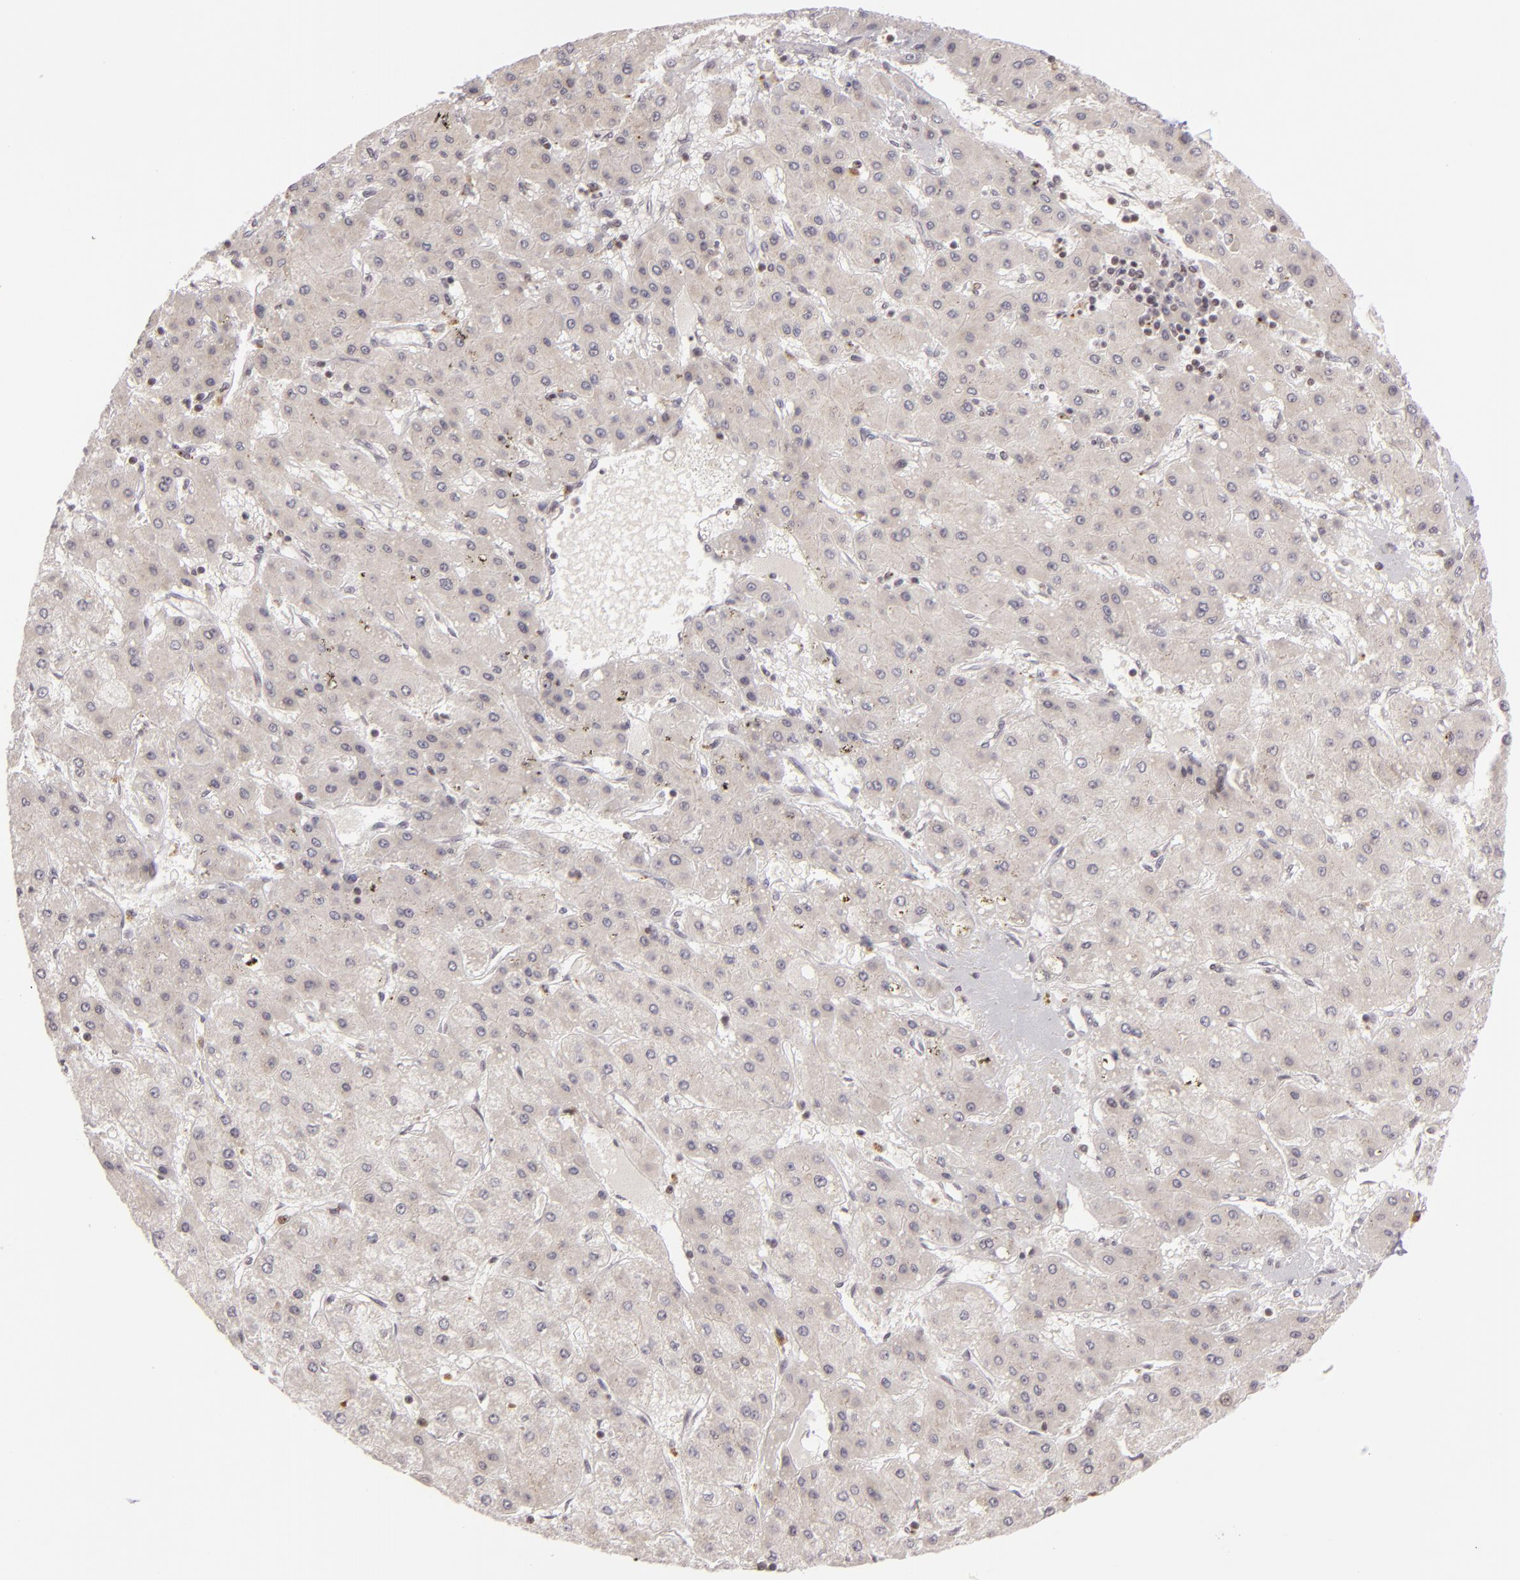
{"staining": {"intensity": "negative", "quantity": "none", "location": "none"}, "tissue": "liver cancer", "cell_type": "Tumor cells", "image_type": "cancer", "snomed": [{"axis": "morphology", "description": "Carcinoma, Hepatocellular, NOS"}, {"axis": "topography", "description": "Liver"}], "caption": "This is an immunohistochemistry (IHC) histopathology image of hepatocellular carcinoma (liver). There is no staining in tumor cells.", "gene": "AKAP6", "patient": {"sex": "female", "age": 52}}